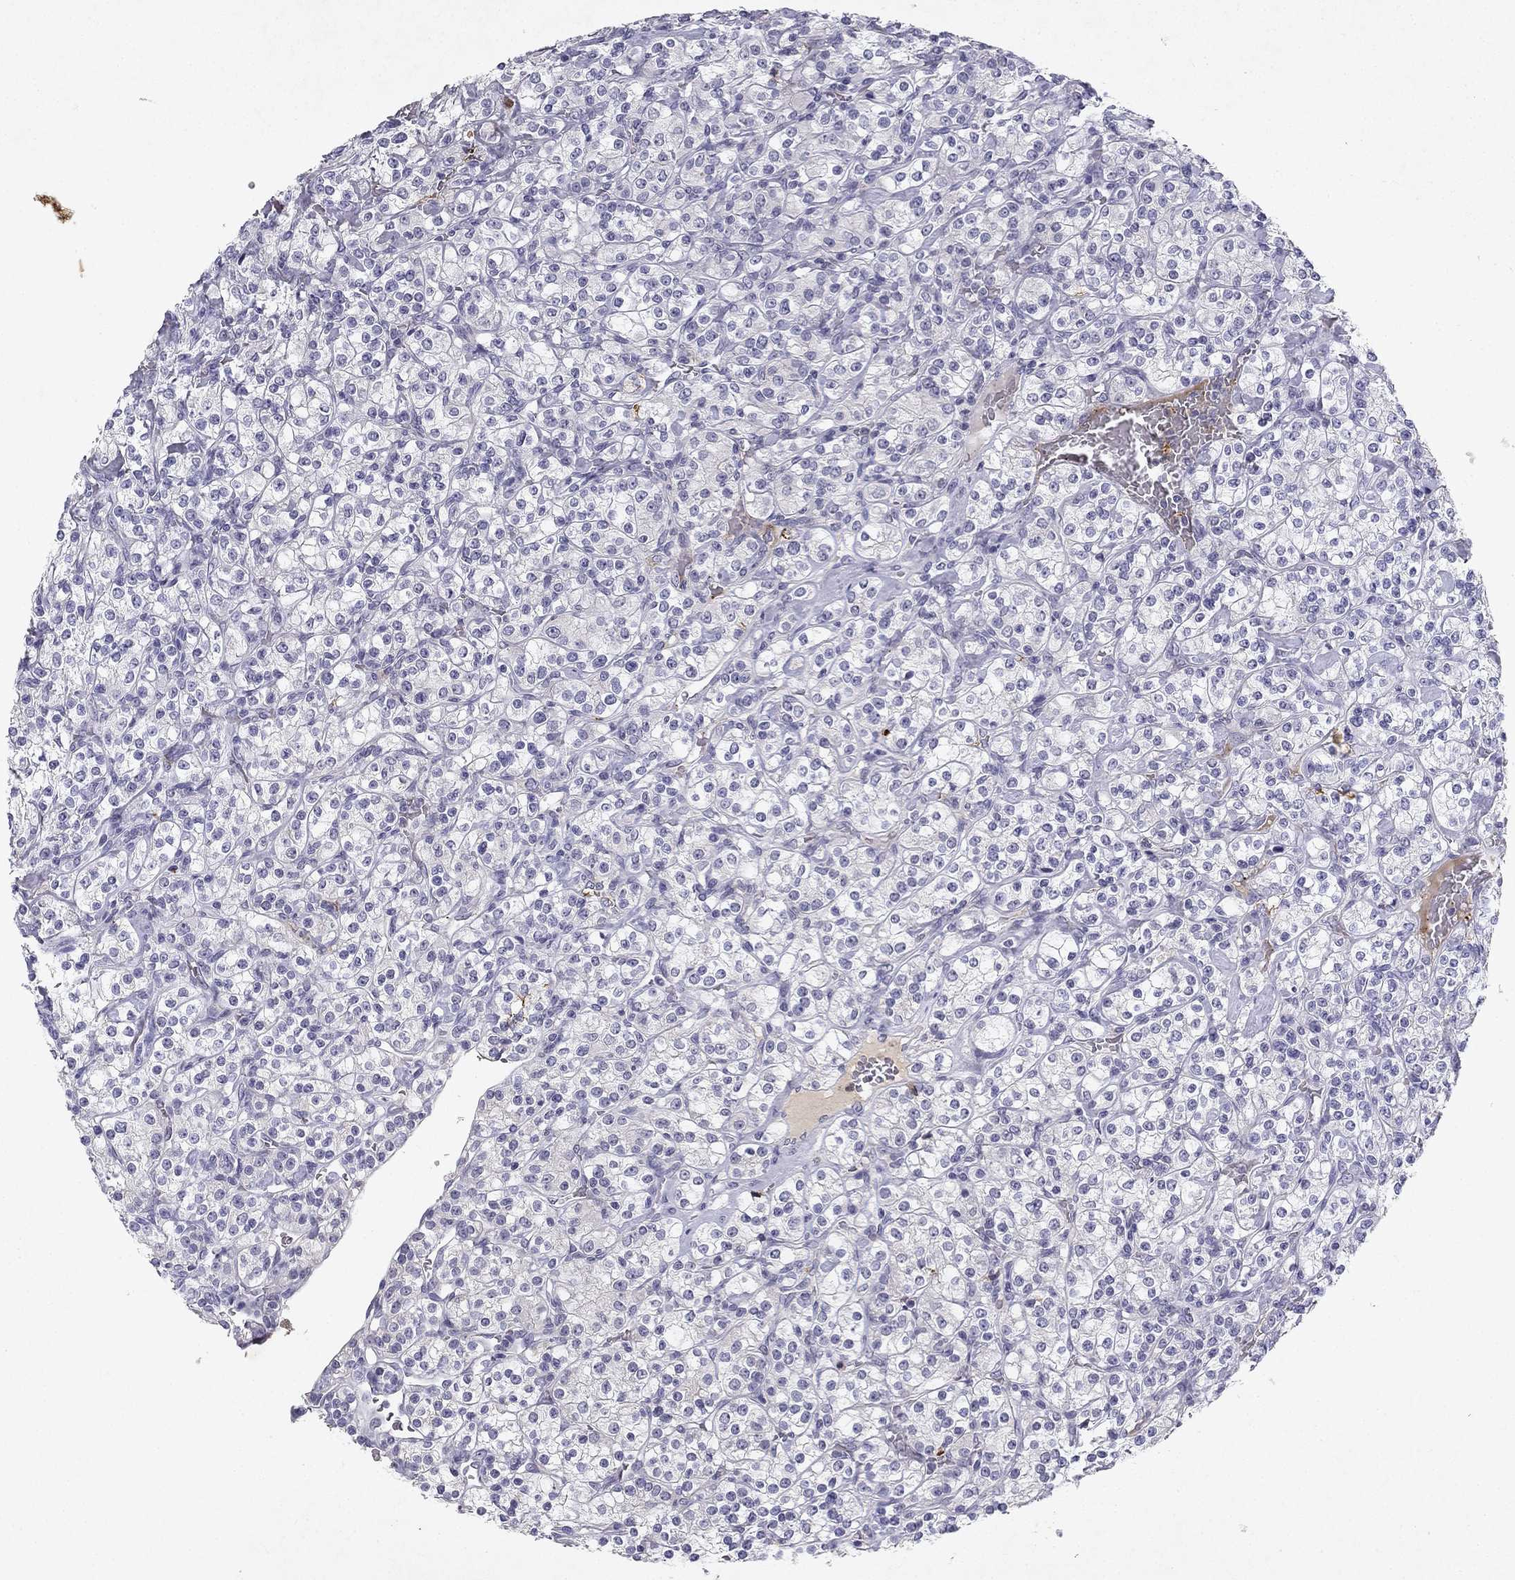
{"staining": {"intensity": "negative", "quantity": "none", "location": "none"}, "tissue": "renal cancer", "cell_type": "Tumor cells", "image_type": "cancer", "snomed": [{"axis": "morphology", "description": "Adenocarcinoma, NOS"}, {"axis": "topography", "description": "Kidney"}], "caption": "Protein analysis of renal adenocarcinoma displays no significant staining in tumor cells.", "gene": "SLC6A4", "patient": {"sex": "male", "age": 77}}